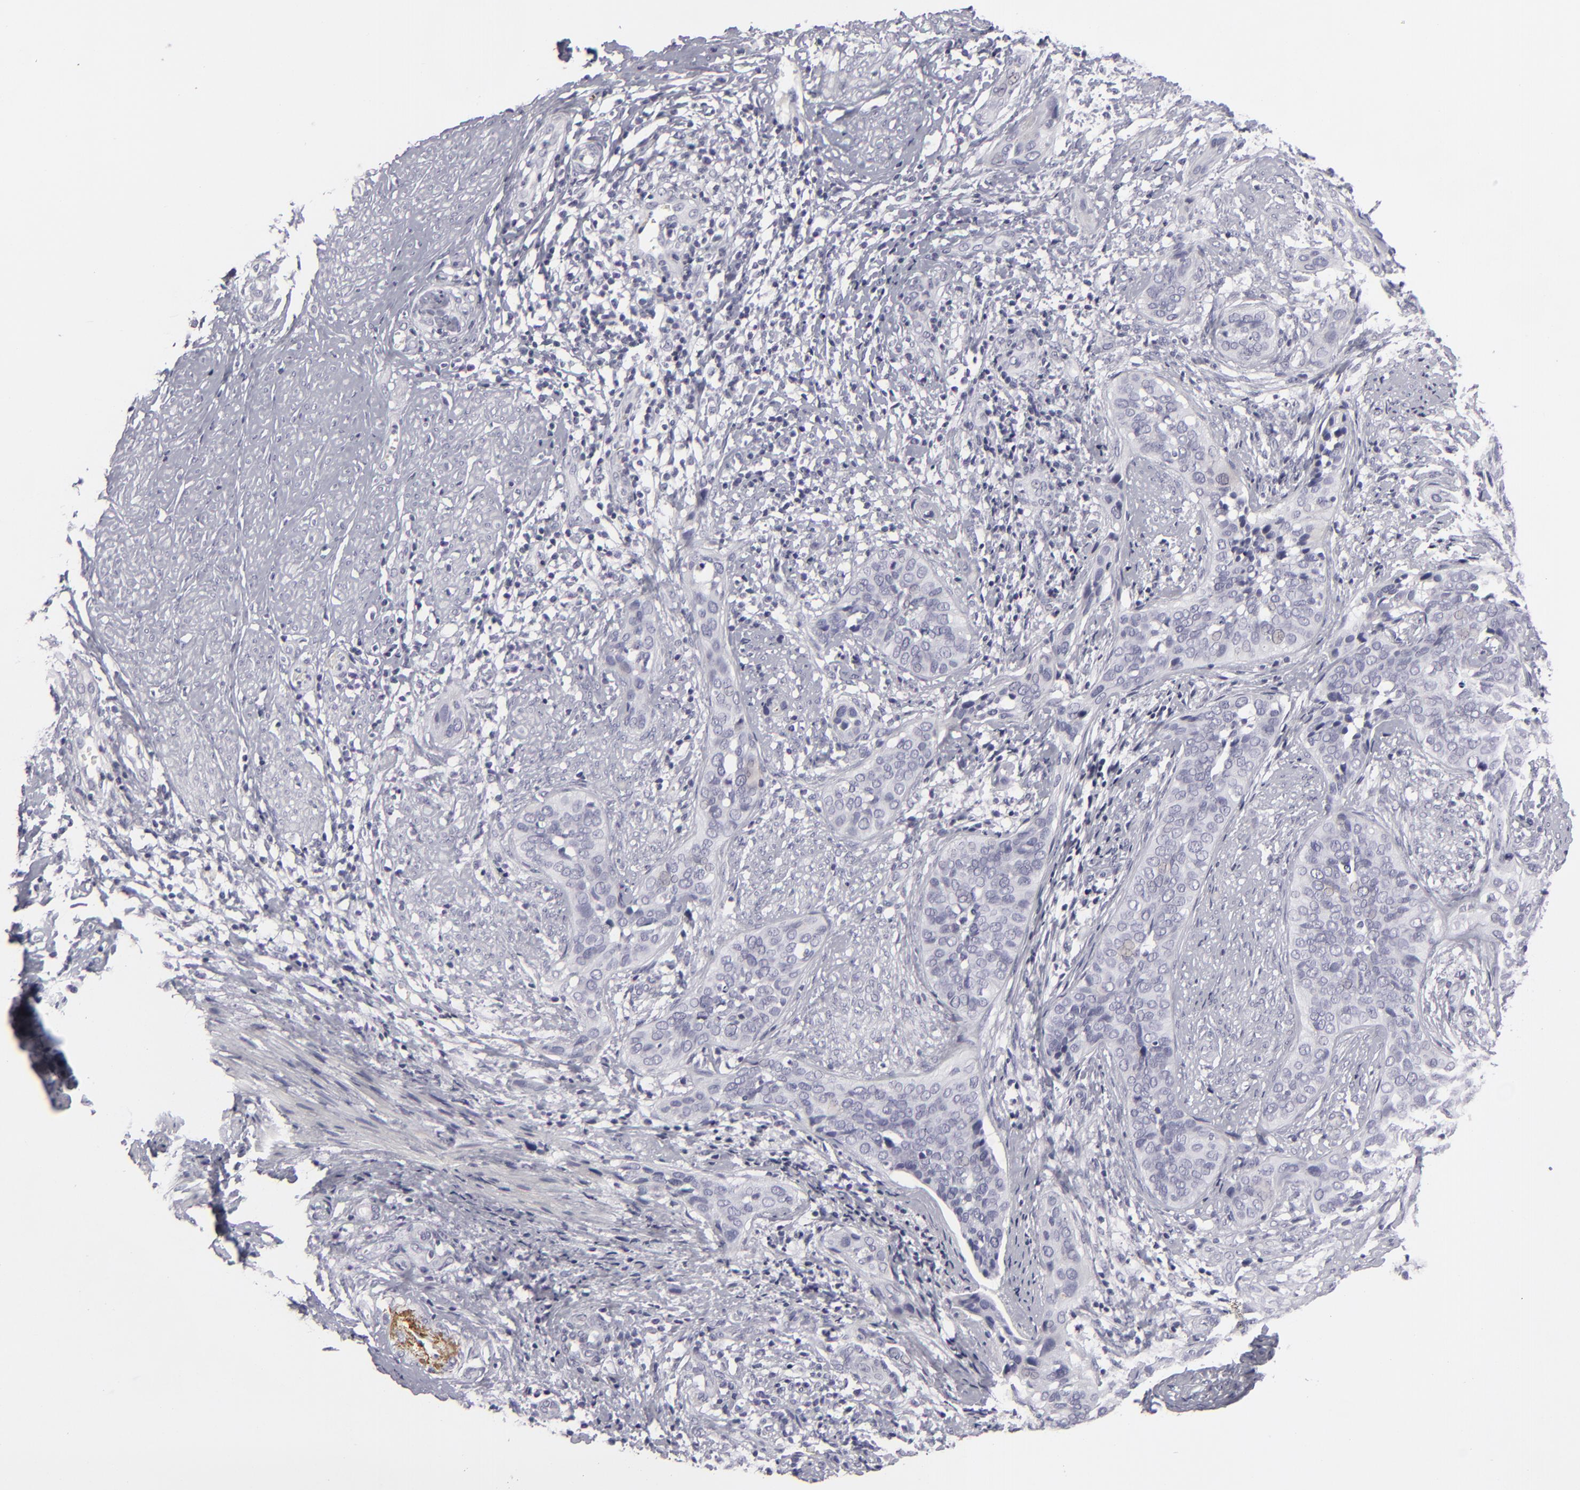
{"staining": {"intensity": "negative", "quantity": "none", "location": "none"}, "tissue": "cervical cancer", "cell_type": "Tumor cells", "image_type": "cancer", "snomed": [{"axis": "morphology", "description": "Squamous cell carcinoma, NOS"}, {"axis": "topography", "description": "Cervix"}], "caption": "A high-resolution micrograph shows immunohistochemistry (IHC) staining of cervical cancer (squamous cell carcinoma), which exhibits no significant staining in tumor cells. (Brightfield microscopy of DAB immunohistochemistry (IHC) at high magnification).", "gene": "C9", "patient": {"sex": "female", "age": 31}}